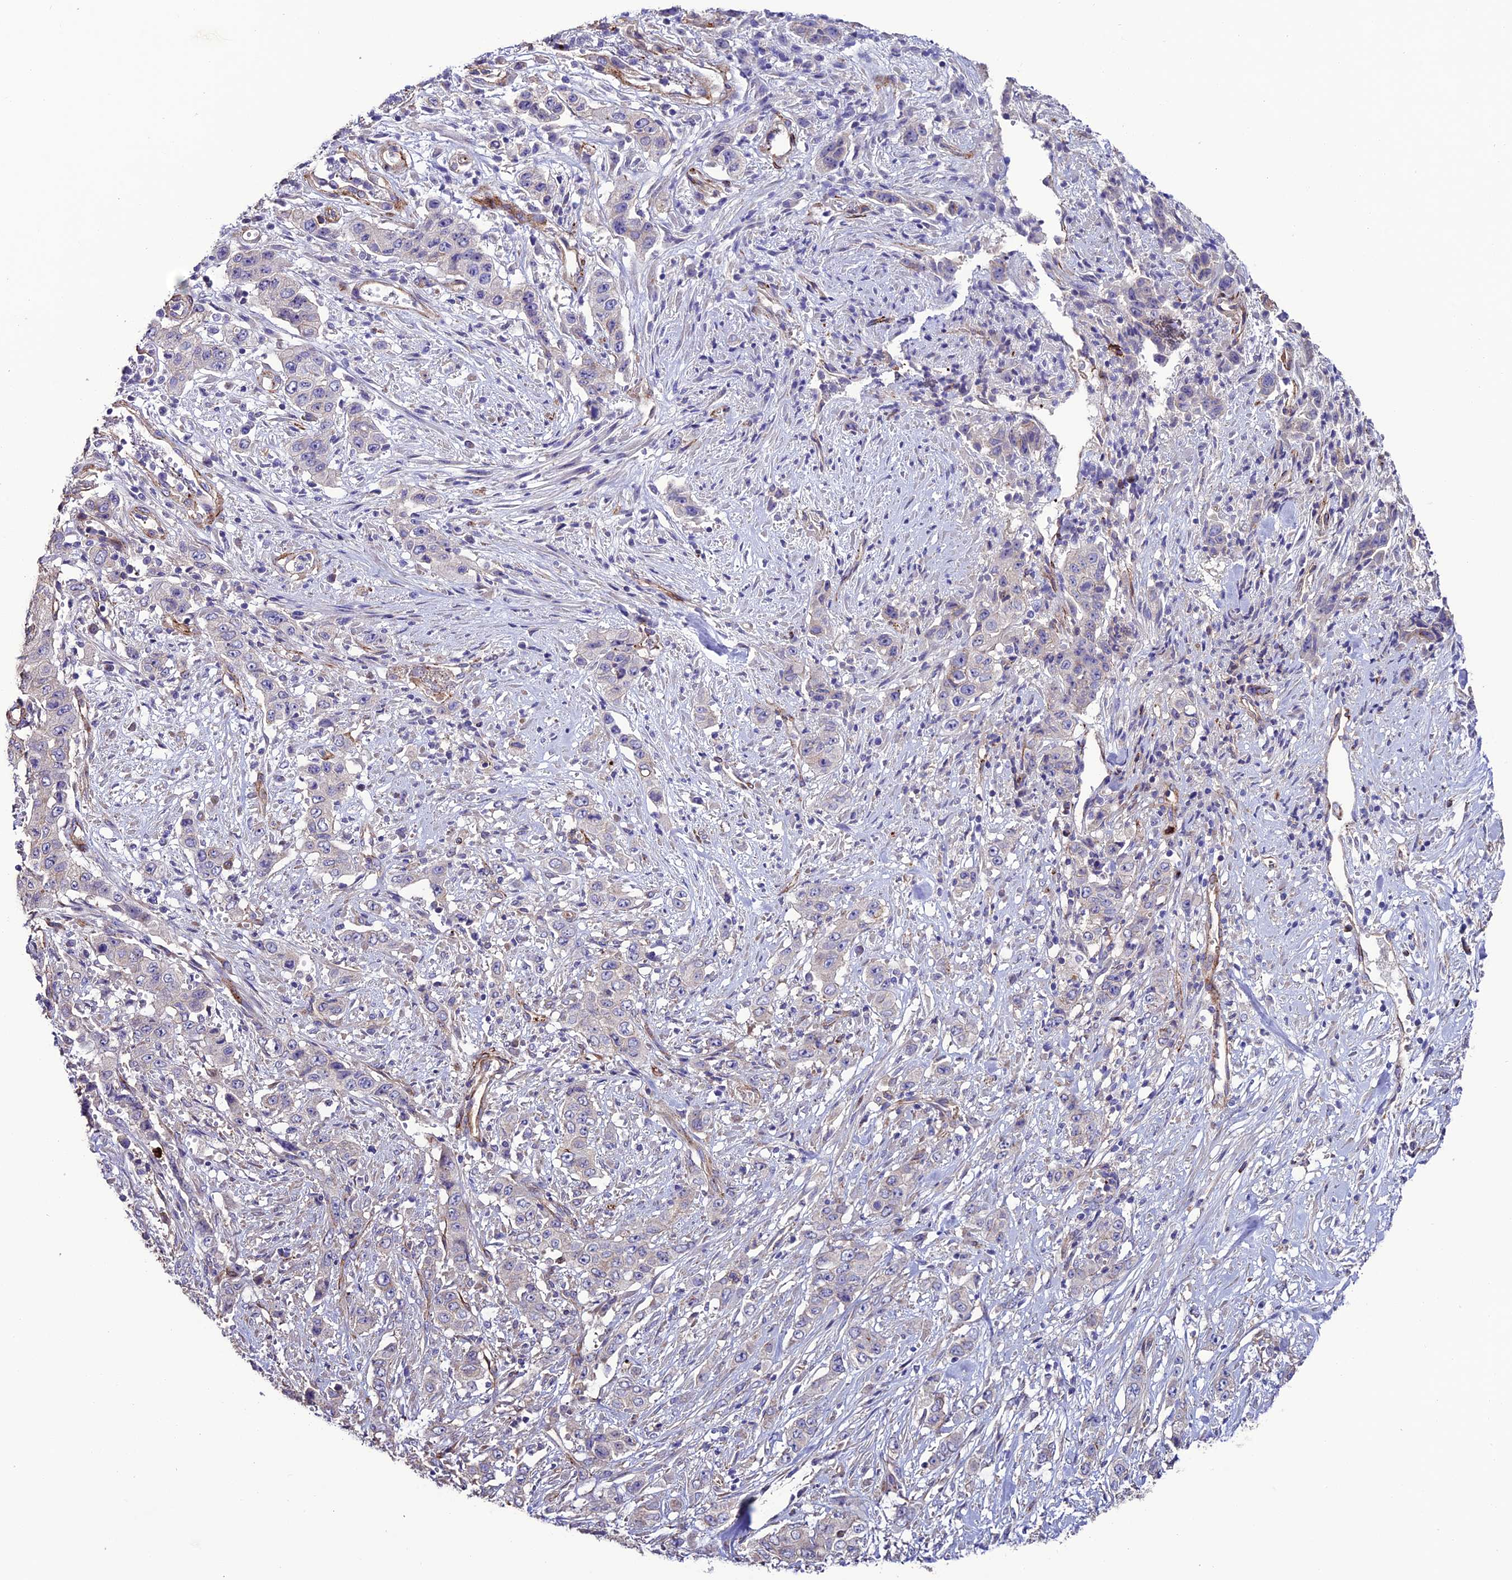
{"staining": {"intensity": "negative", "quantity": "none", "location": "none"}, "tissue": "stomach cancer", "cell_type": "Tumor cells", "image_type": "cancer", "snomed": [{"axis": "morphology", "description": "Adenocarcinoma, NOS"}, {"axis": "topography", "description": "Stomach, upper"}], "caption": "Immunohistochemical staining of human stomach adenocarcinoma displays no significant staining in tumor cells.", "gene": "REX1BD", "patient": {"sex": "male", "age": 62}}